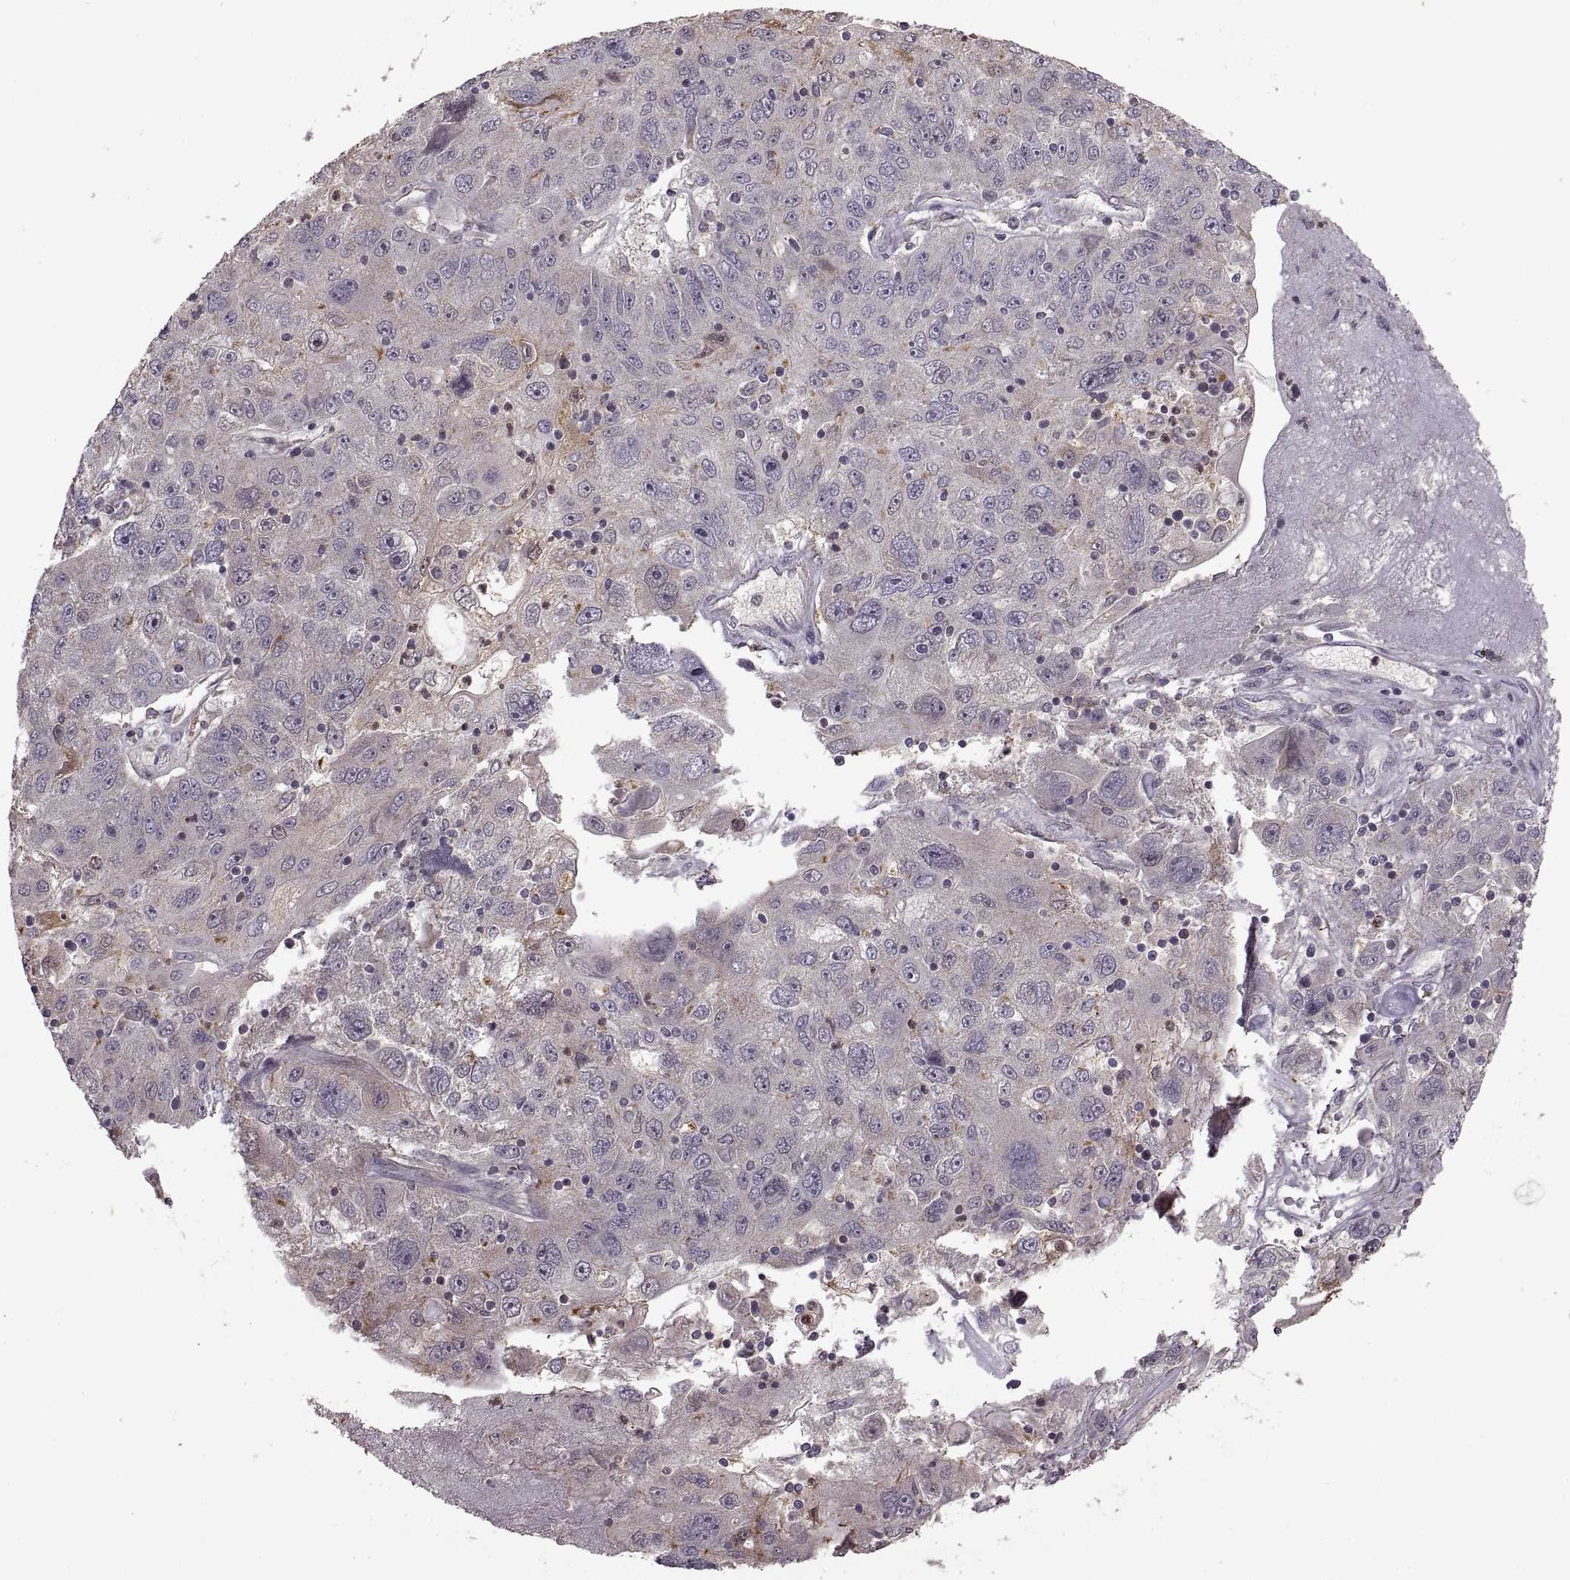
{"staining": {"intensity": "weak", "quantity": "<25%", "location": "cytoplasmic/membranous"}, "tissue": "stomach cancer", "cell_type": "Tumor cells", "image_type": "cancer", "snomed": [{"axis": "morphology", "description": "Adenocarcinoma, NOS"}, {"axis": "topography", "description": "Stomach"}], "caption": "Immunohistochemical staining of stomach cancer (adenocarcinoma) demonstrates no significant positivity in tumor cells. (DAB (3,3'-diaminobenzidine) immunohistochemistry visualized using brightfield microscopy, high magnification).", "gene": "PIERCE1", "patient": {"sex": "male", "age": 56}}